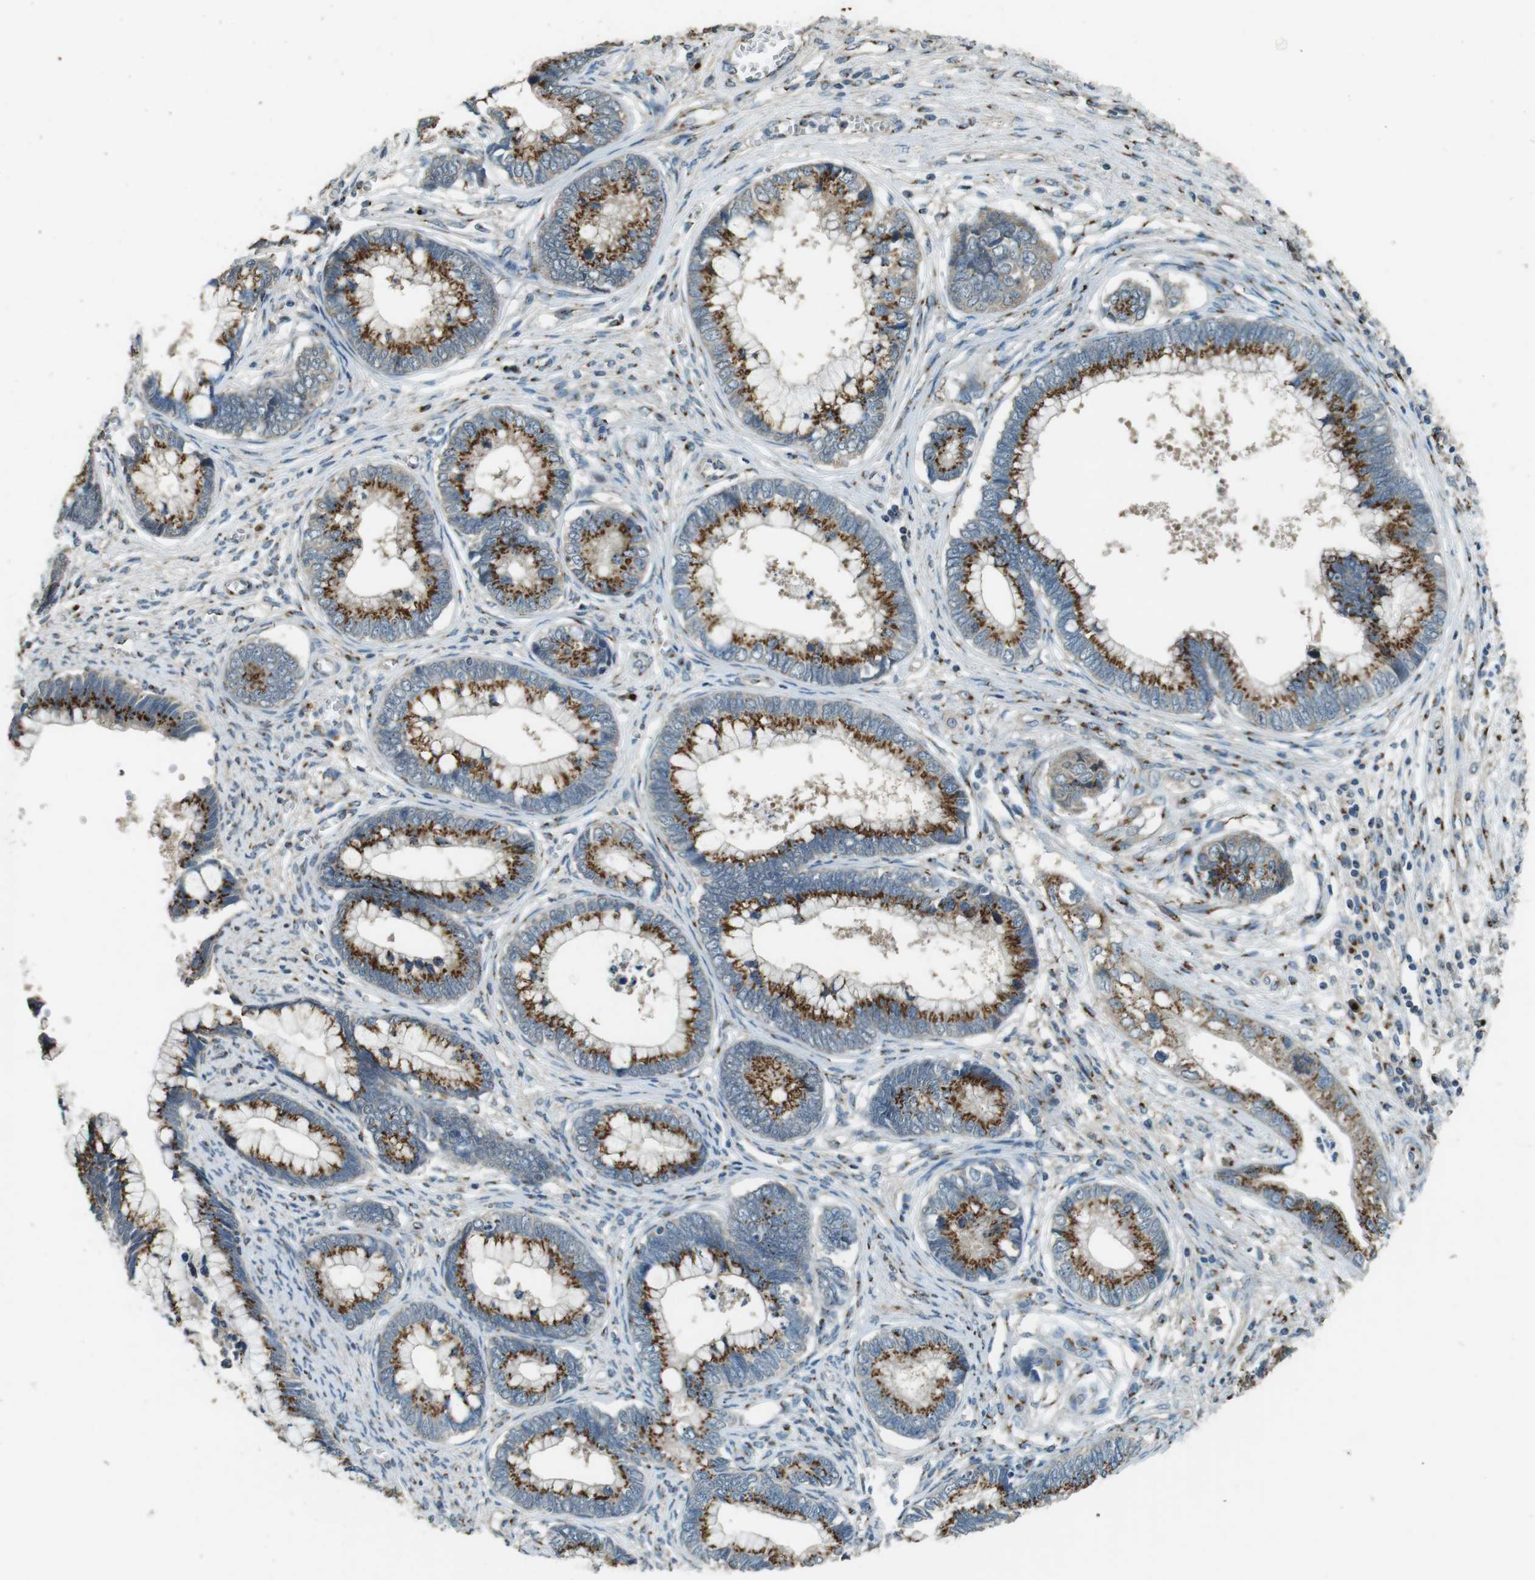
{"staining": {"intensity": "moderate", "quantity": ">75%", "location": "cytoplasmic/membranous"}, "tissue": "cervical cancer", "cell_type": "Tumor cells", "image_type": "cancer", "snomed": [{"axis": "morphology", "description": "Adenocarcinoma, NOS"}, {"axis": "topography", "description": "Cervix"}], "caption": "High-power microscopy captured an immunohistochemistry (IHC) image of cervical cancer (adenocarcinoma), revealing moderate cytoplasmic/membranous staining in about >75% of tumor cells.", "gene": "TMEM115", "patient": {"sex": "female", "age": 44}}